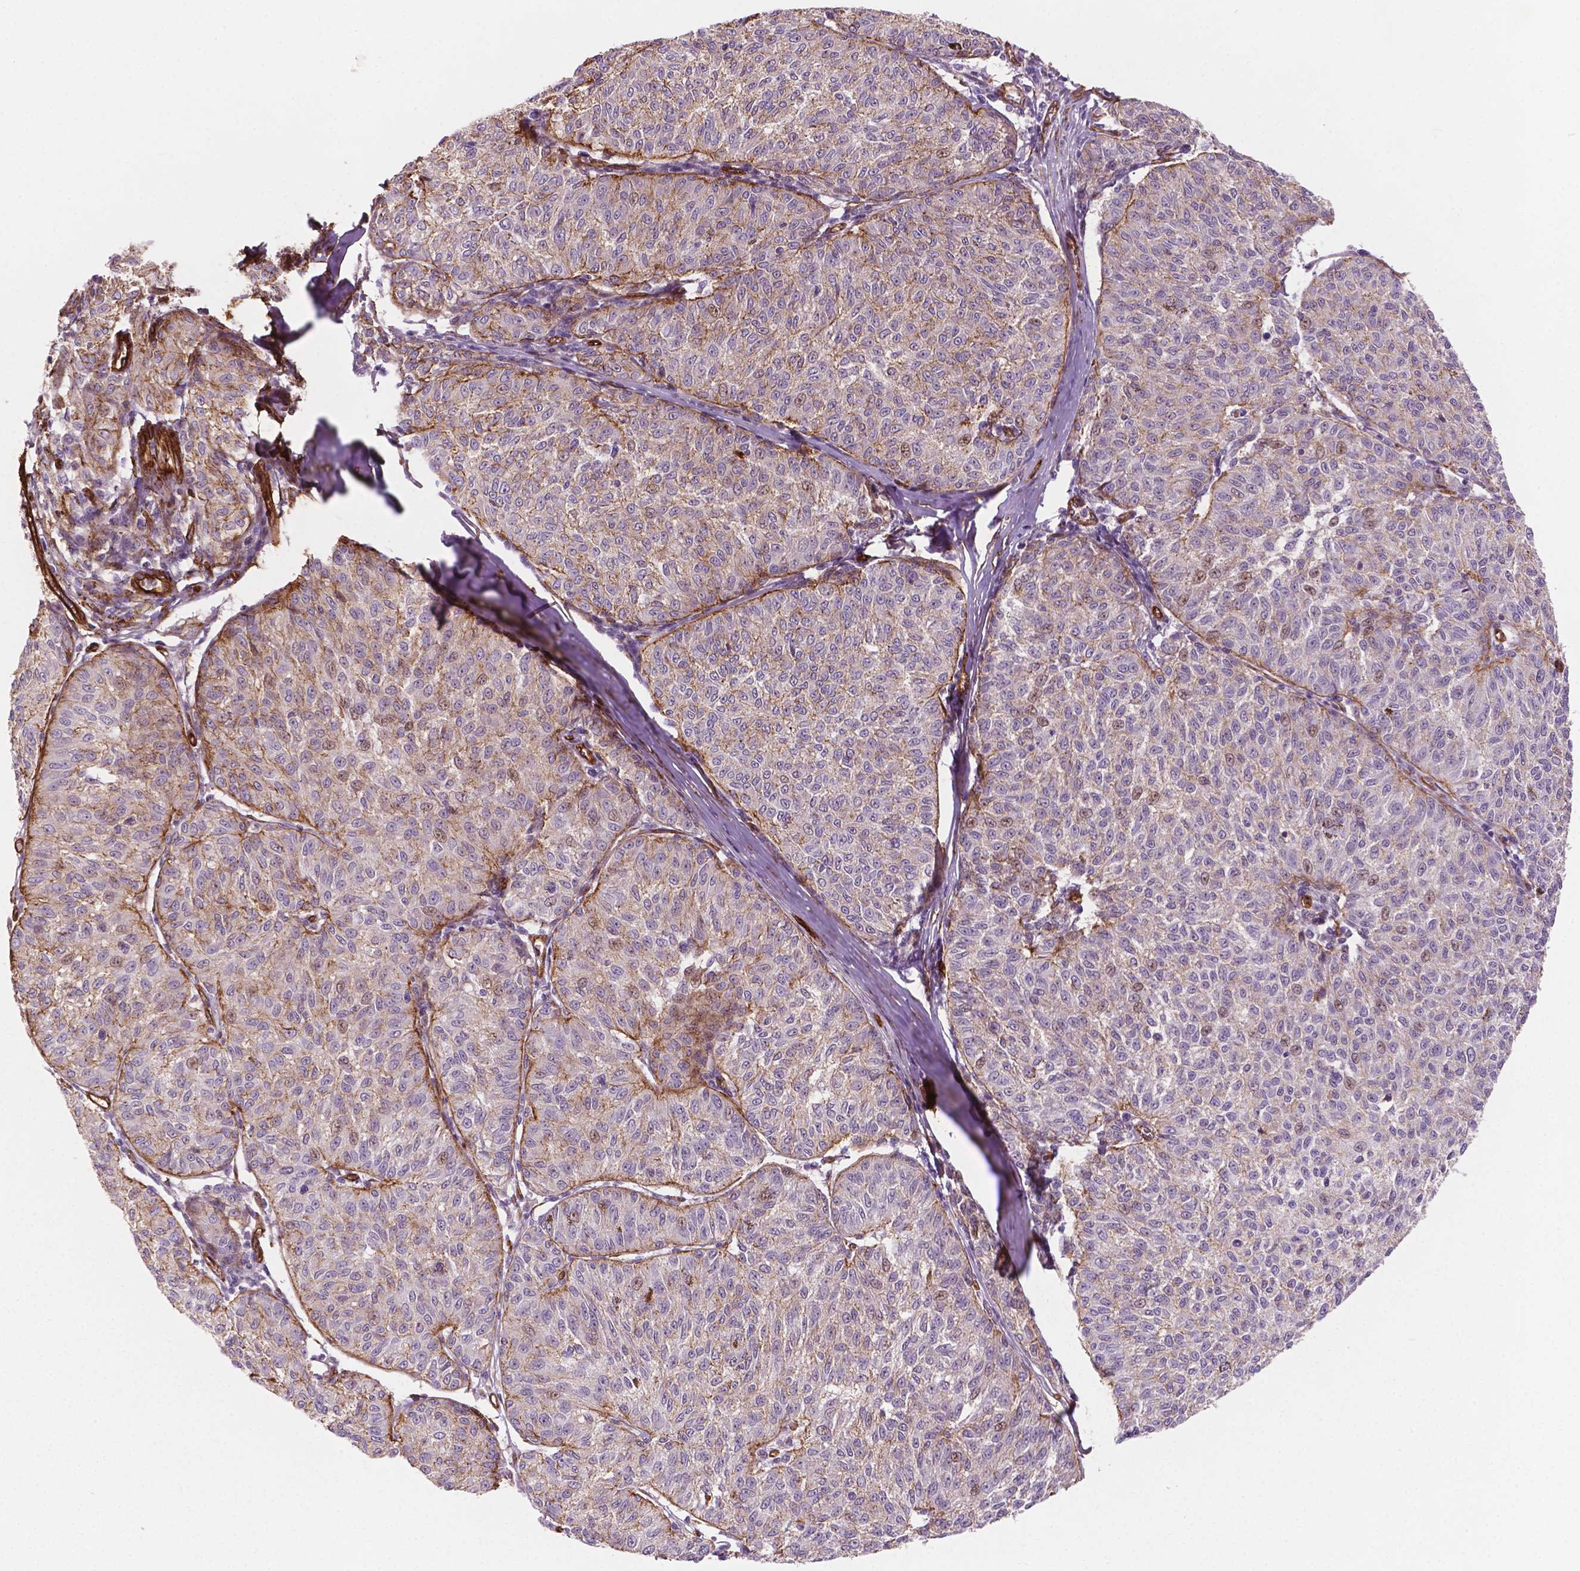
{"staining": {"intensity": "moderate", "quantity": "25%-75%", "location": "cytoplasmic/membranous"}, "tissue": "melanoma", "cell_type": "Tumor cells", "image_type": "cancer", "snomed": [{"axis": "morphology", "description": "Malignant melanoma, NOS"}, {"axis": "topography", "description": "Skin"}], "caption": "Moderate cytoplasmic/membranous positivity is appreciated in about 25%-75% of tumor cells in malignant melanoma.", "gene": "EGFL8", "patient": {"sex": "female", "age": 72}}